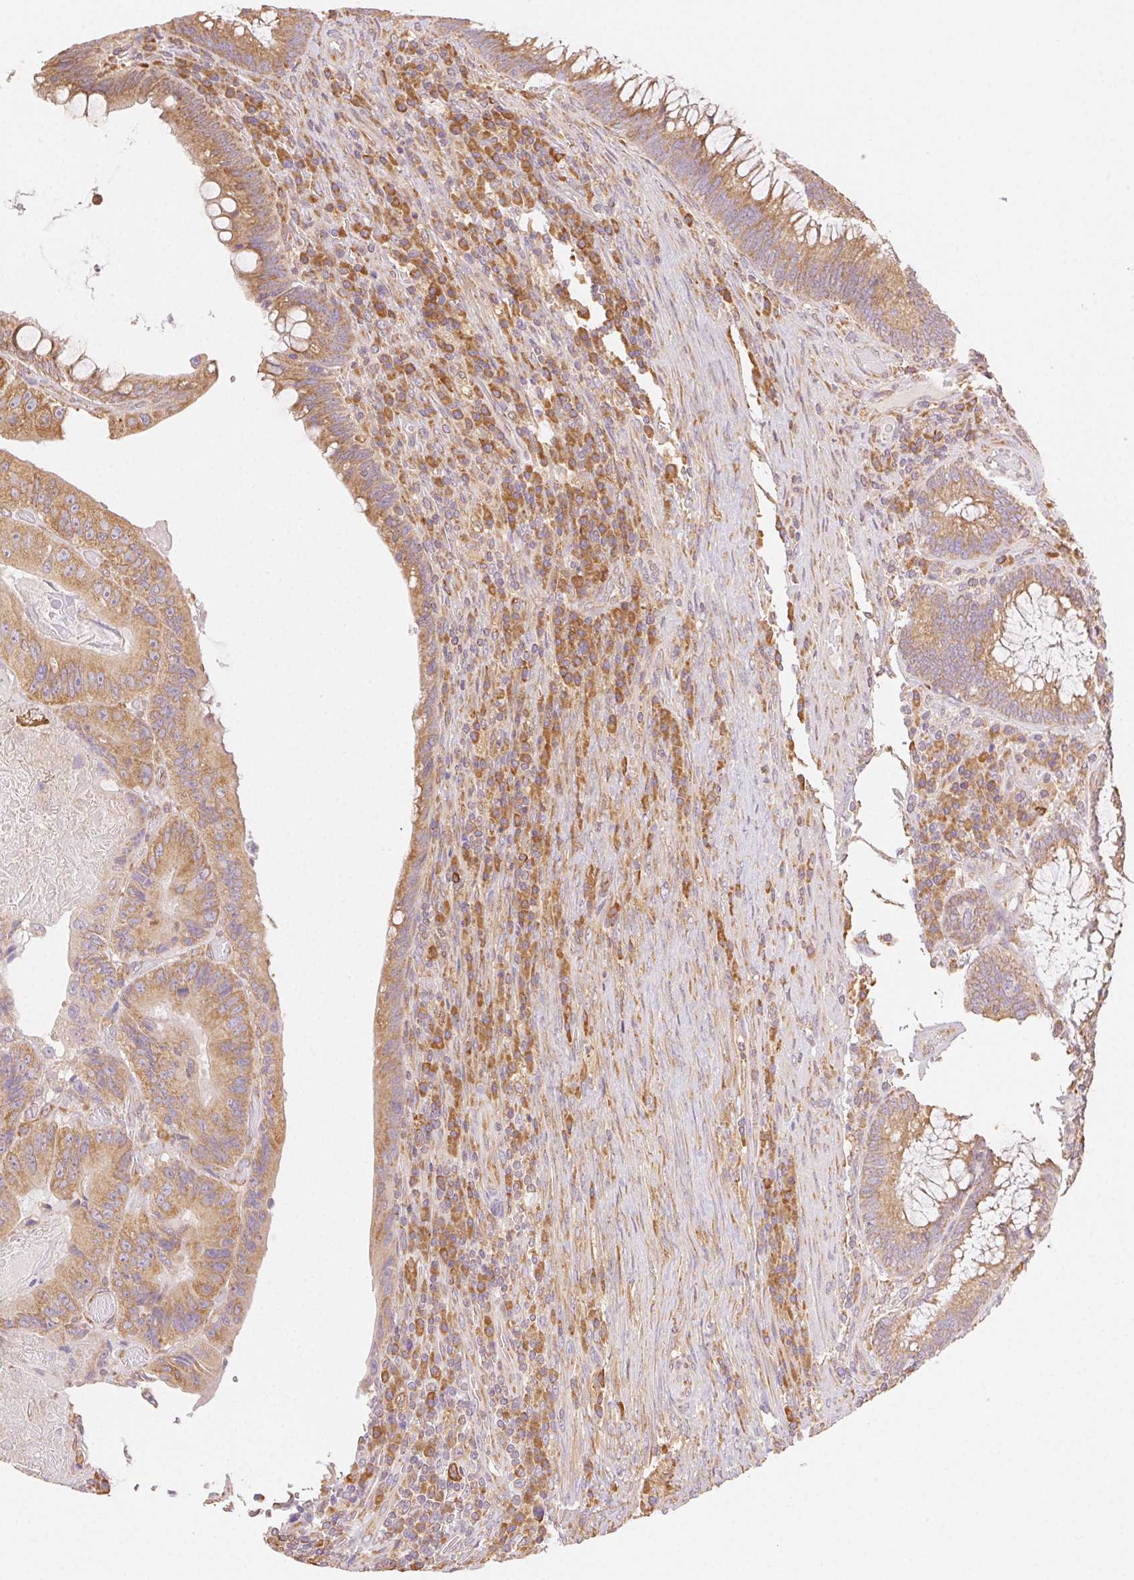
{"staining": {"intensity": "moderate", "quantity": ">75%", "location": "cytoplasmic/membranous"}, "tissue": "colorectal cancer", "cell_type": "Tumor cells", "image_type": "cancer", "snomed": [{"axis": "morphology", "description": "Adenocarcinoma, NOS"}, {"axis": "topography", "description": "Colon"}], "caption": "Human colorectal adenocarcinoma stained with a protein marker shows moderate staining in tumor cells.", "gene": "ENTREP1", "patient": {"sex": "female", "age": 86}}